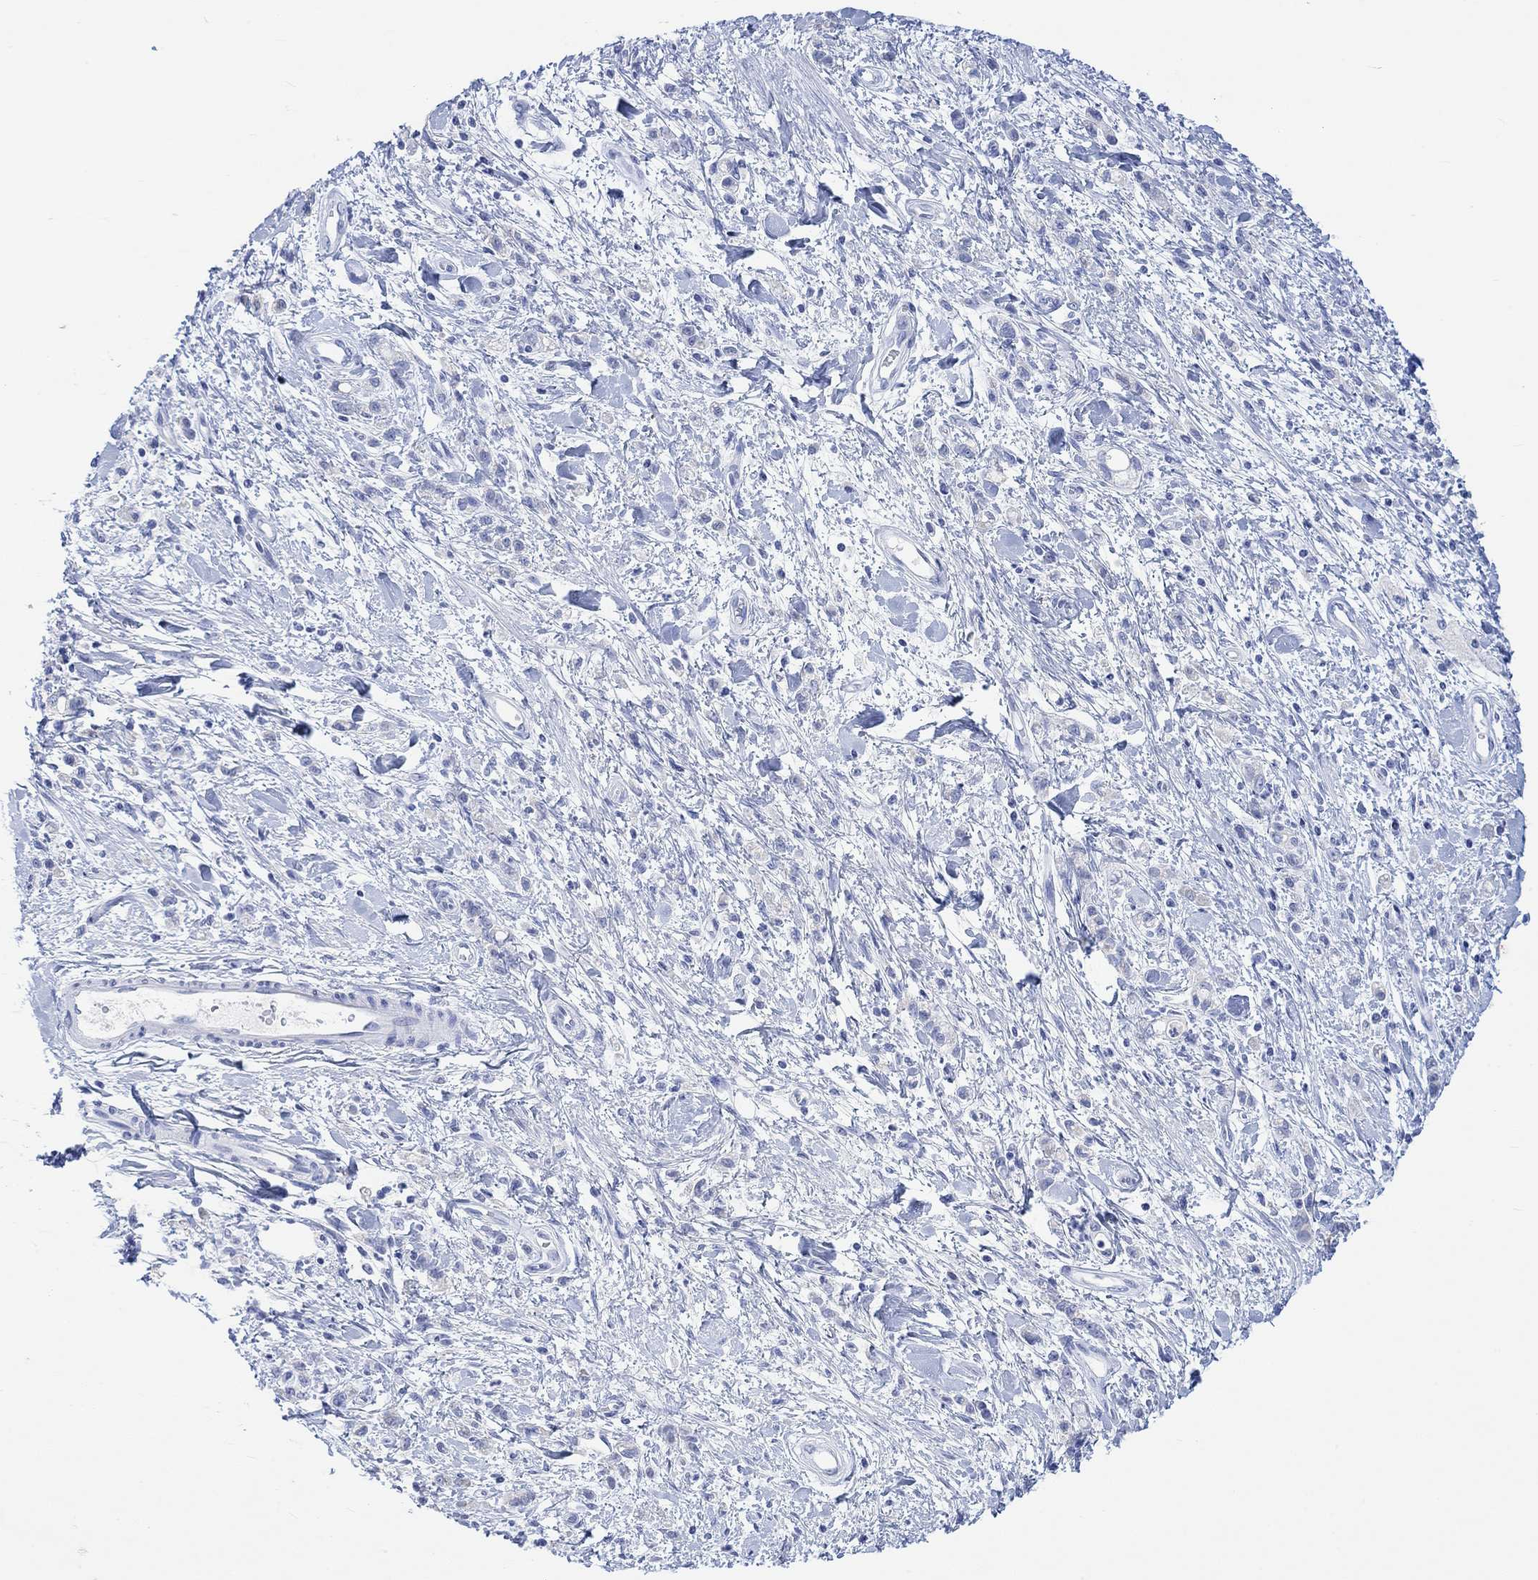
{"staining": {"intensity": "negative", "quantity": "none", "location": "none"}, "tissue": "stomach cancer", "cell_type": "Tumor cells", "image_type": "cancer", "snomed": [{"axis": "morphology", "description": "Adenocarcinoma, NOS"}, {"axis": "topography", "description": "Stomach"}], "caption": "IHC histopathology image of human stomach adenocarcinoma stained for a protein (brown), which displays no positivity in tumor cells.", "gene": "CALCA", "patient": {"sex": "male", "age": 77}}